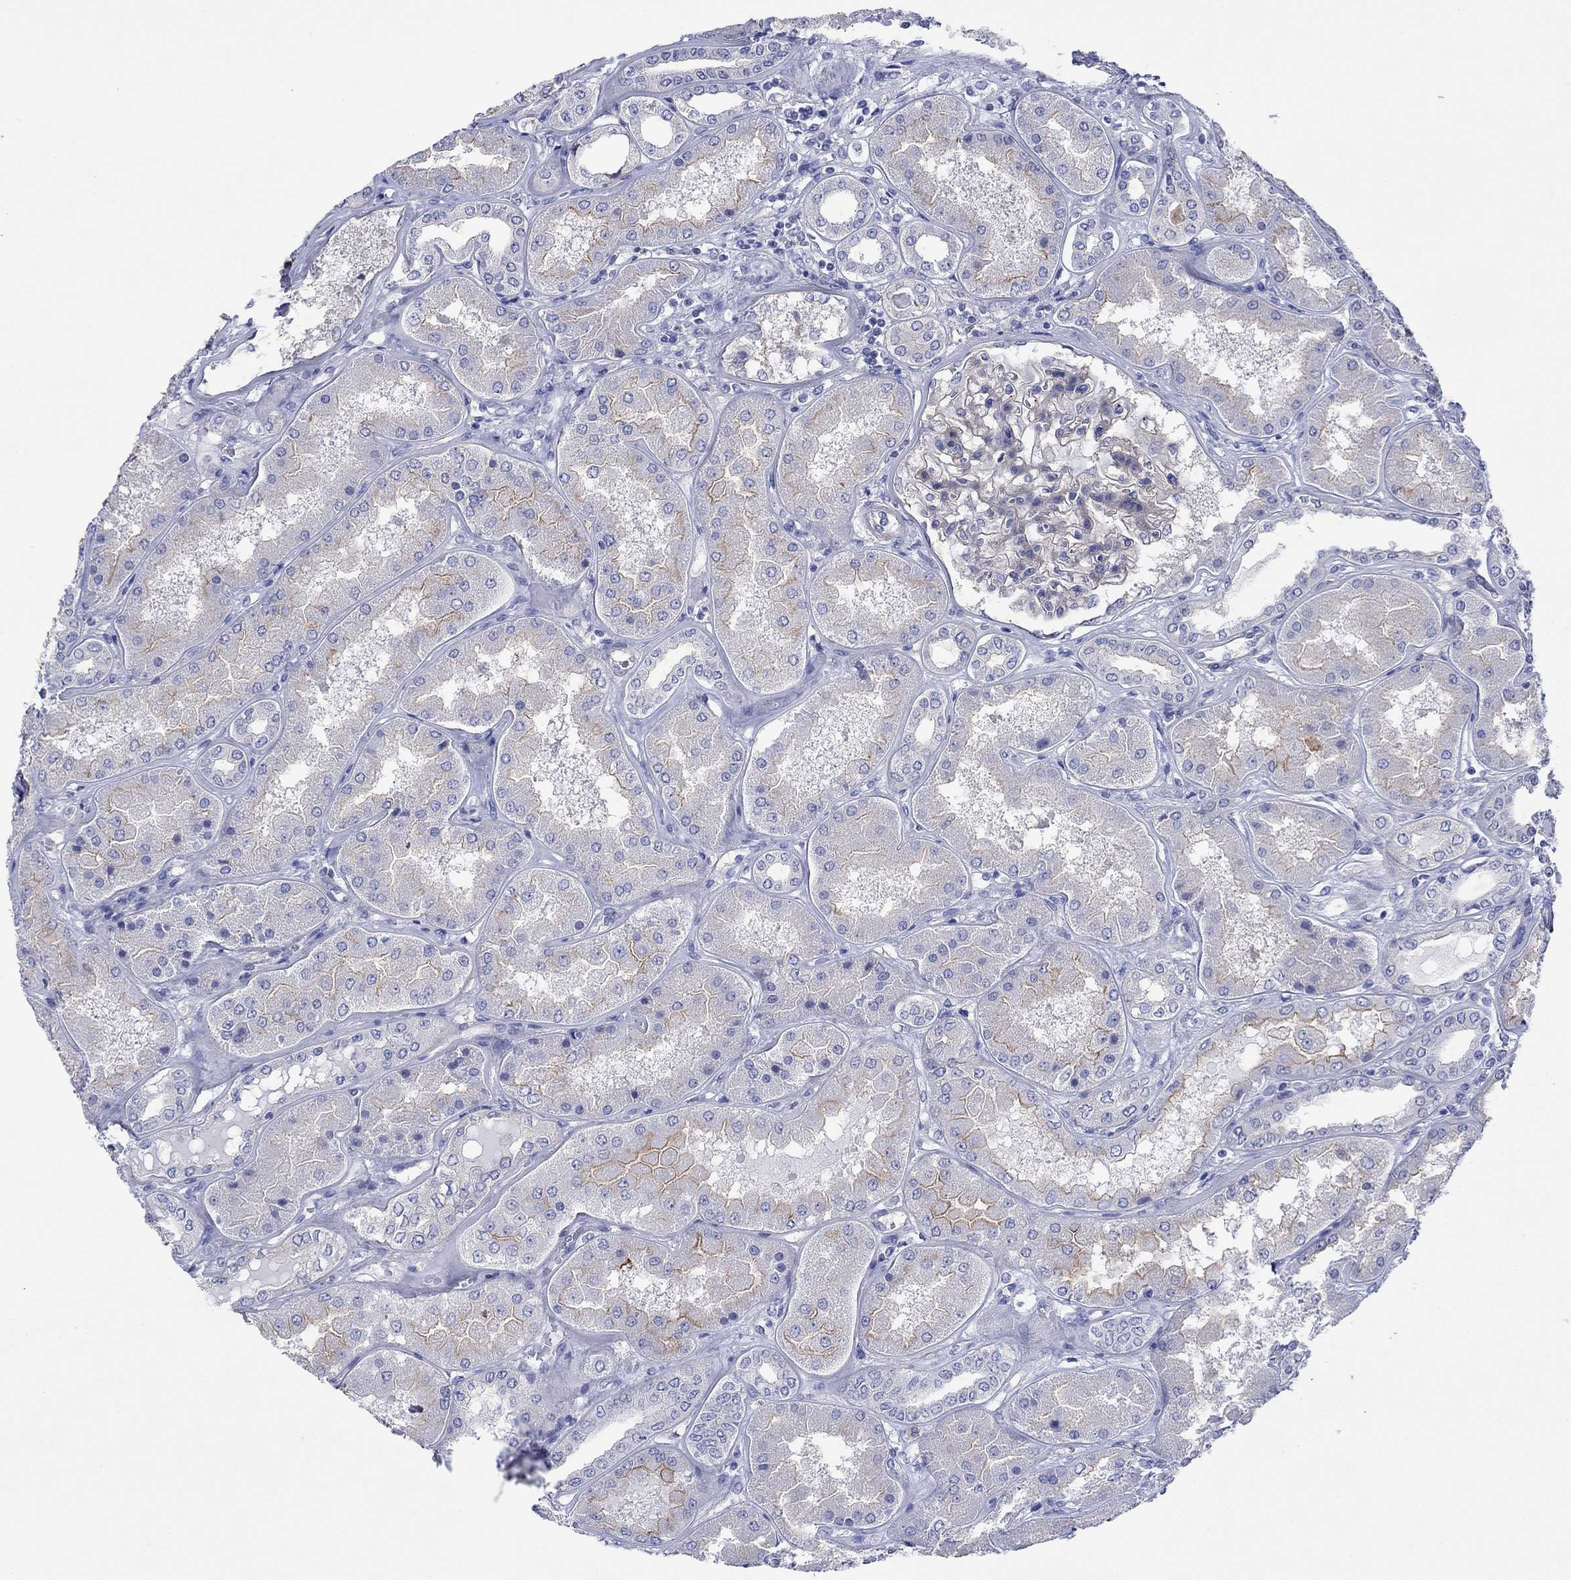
{"staining": {"intensity": "weak", "quantity": "25%-75%", "location": "cytoplasmic/membranous"}, "tissue": "kidney", "cell_type": "Cells in glomeruli", "image_type": "normal", "snomed": [{"axis": "morphology", "description": "Normal tissue, NOS"}, {"axis": "topography", "description": "Kidney"}], "caption": "Immunohistochemistry (IHC) of normal human kidney displays low levels of weak cytoplasmic/membranous expression in about 25%-75% of cells in glomeruli.", "gene": "TPRN", "patient": {"sex": "female", "age": 56}}